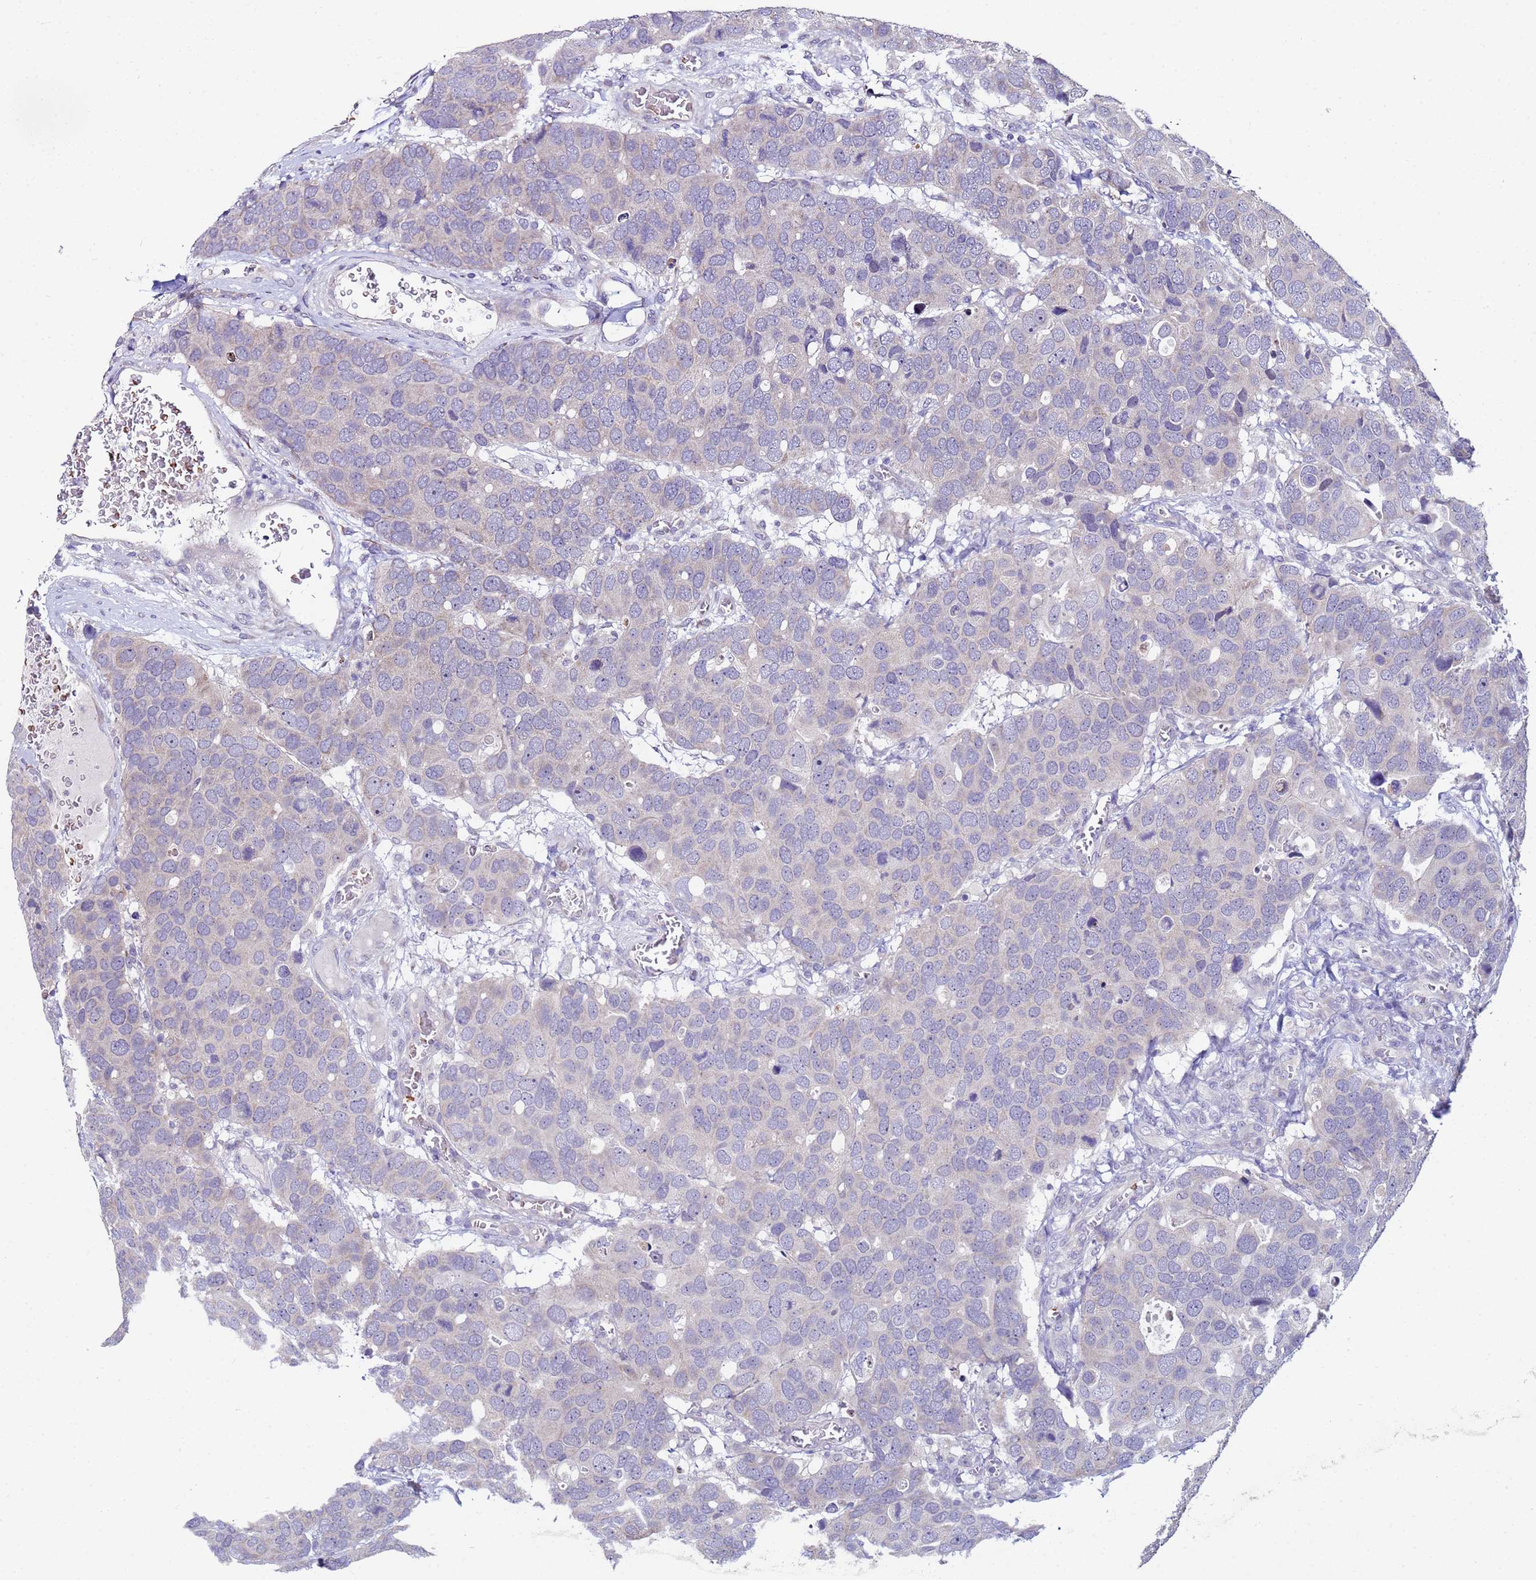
{"staining": {"intensity": "negative", "quantity": "none", "location": "none"}, "tissue": "breast cancer", "cell_type": "Tumor cells", "image_type": "cancer", "snomed": [{"axis": "morphology", "description": "Duct carcinoma"}, {"axis": "topography", "description": "Breast"}], "caption": "This is an immunohistochemistry (IHC) image of human intraductal carcinoma (breast). There is no expression in tumor cells.", "gene": "CLHC1", "patient": {"sex": "female", "age": 83}}